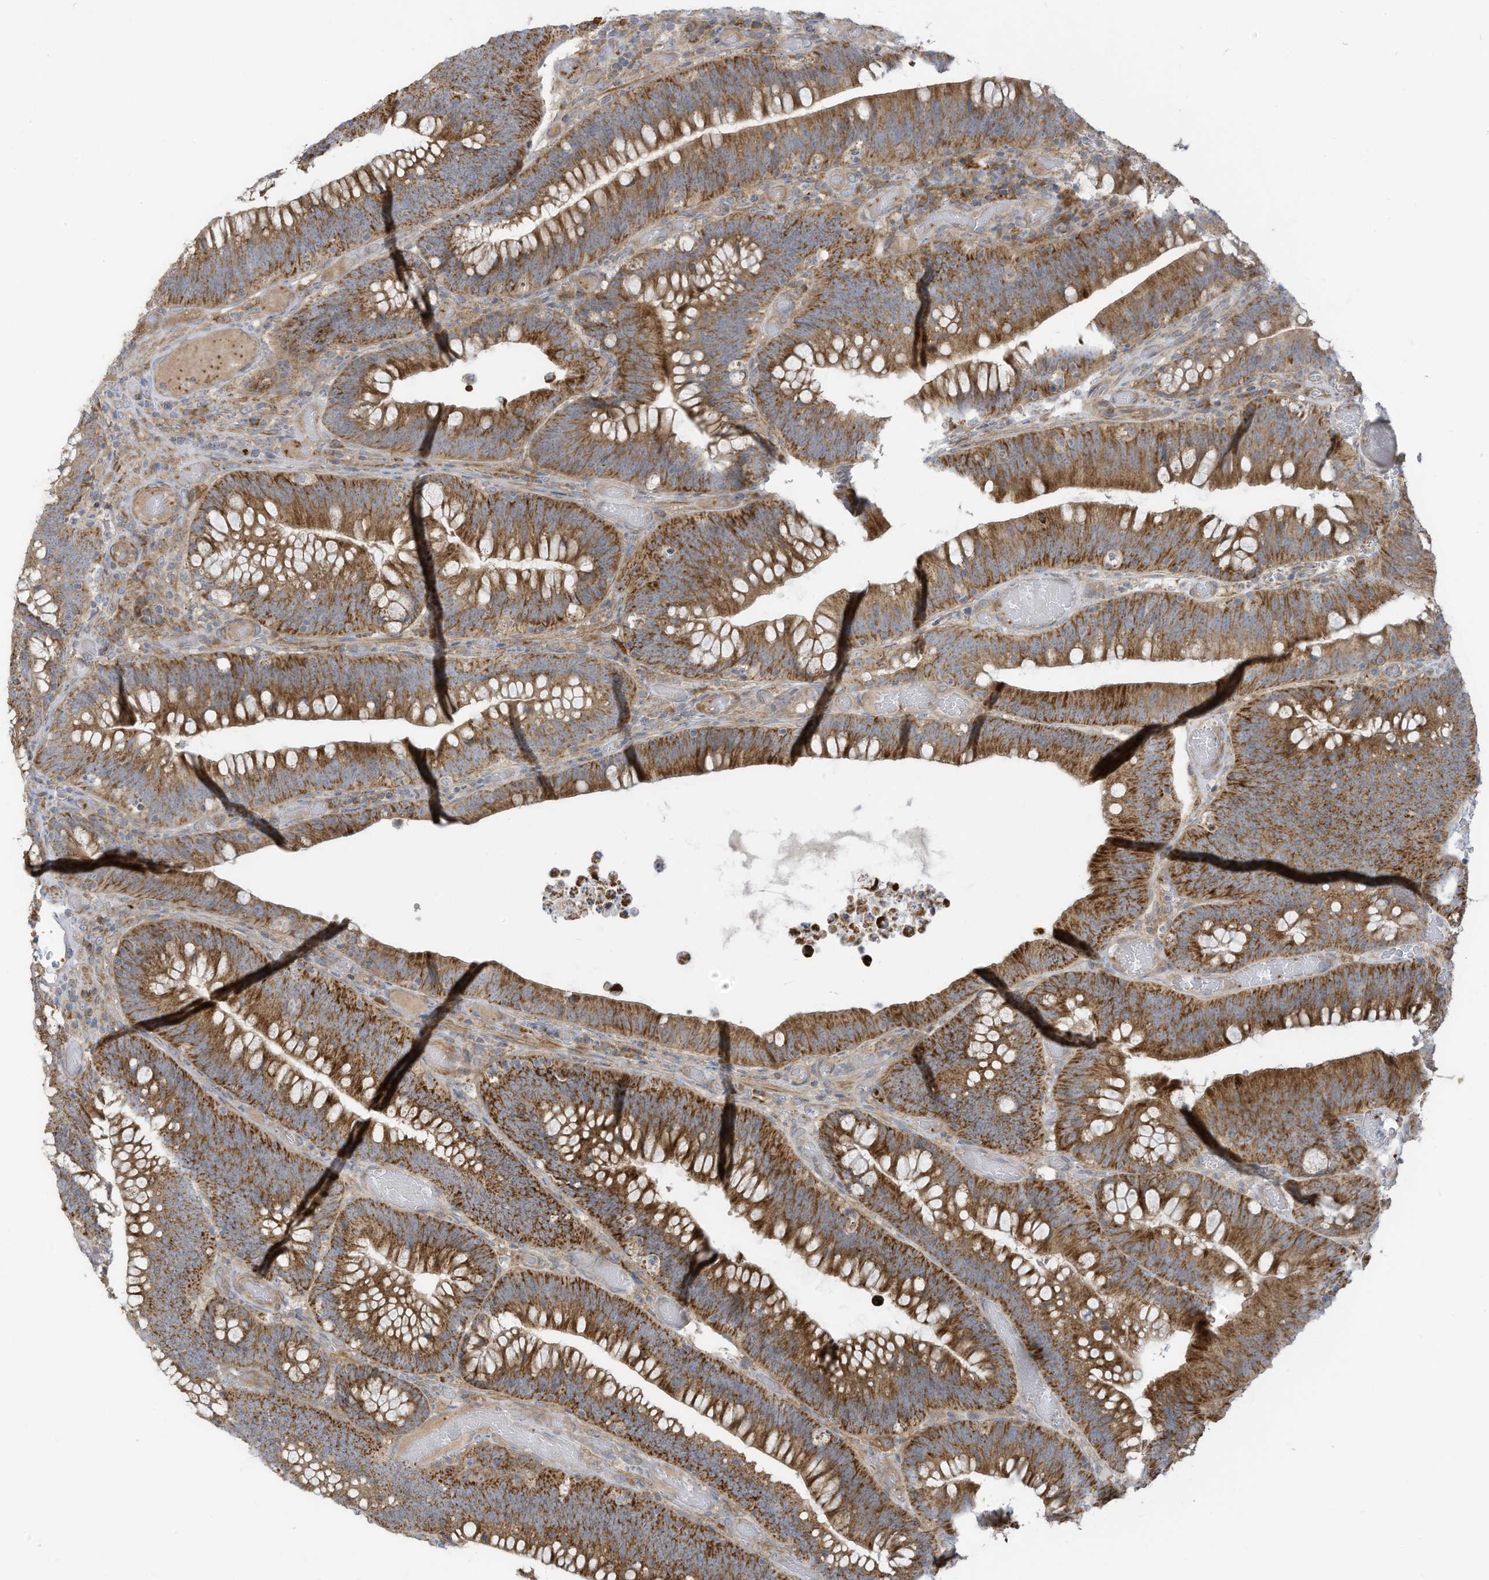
{"staining": {"intensity": "moderate", "quantity": ">75%", "location": "cytoplasmic/membranous"}, "tissue": "colorectal cancer", "cell_type": "Tumor cells", "image_type": "cancer", "snomed": [{"axis": "morphology", "description": "Normal tissue, NOS"}, {"axis": "topography", "description": "Colon"}], "caption": "DAB immunohistochemical staining of colorectal cancer reveals moderate cytoplasmic/membranous protein positivity in approximately >75% of tumor cells.", "gene": "GTPBP2", "patient": {"sex": "female", "age": 82}}